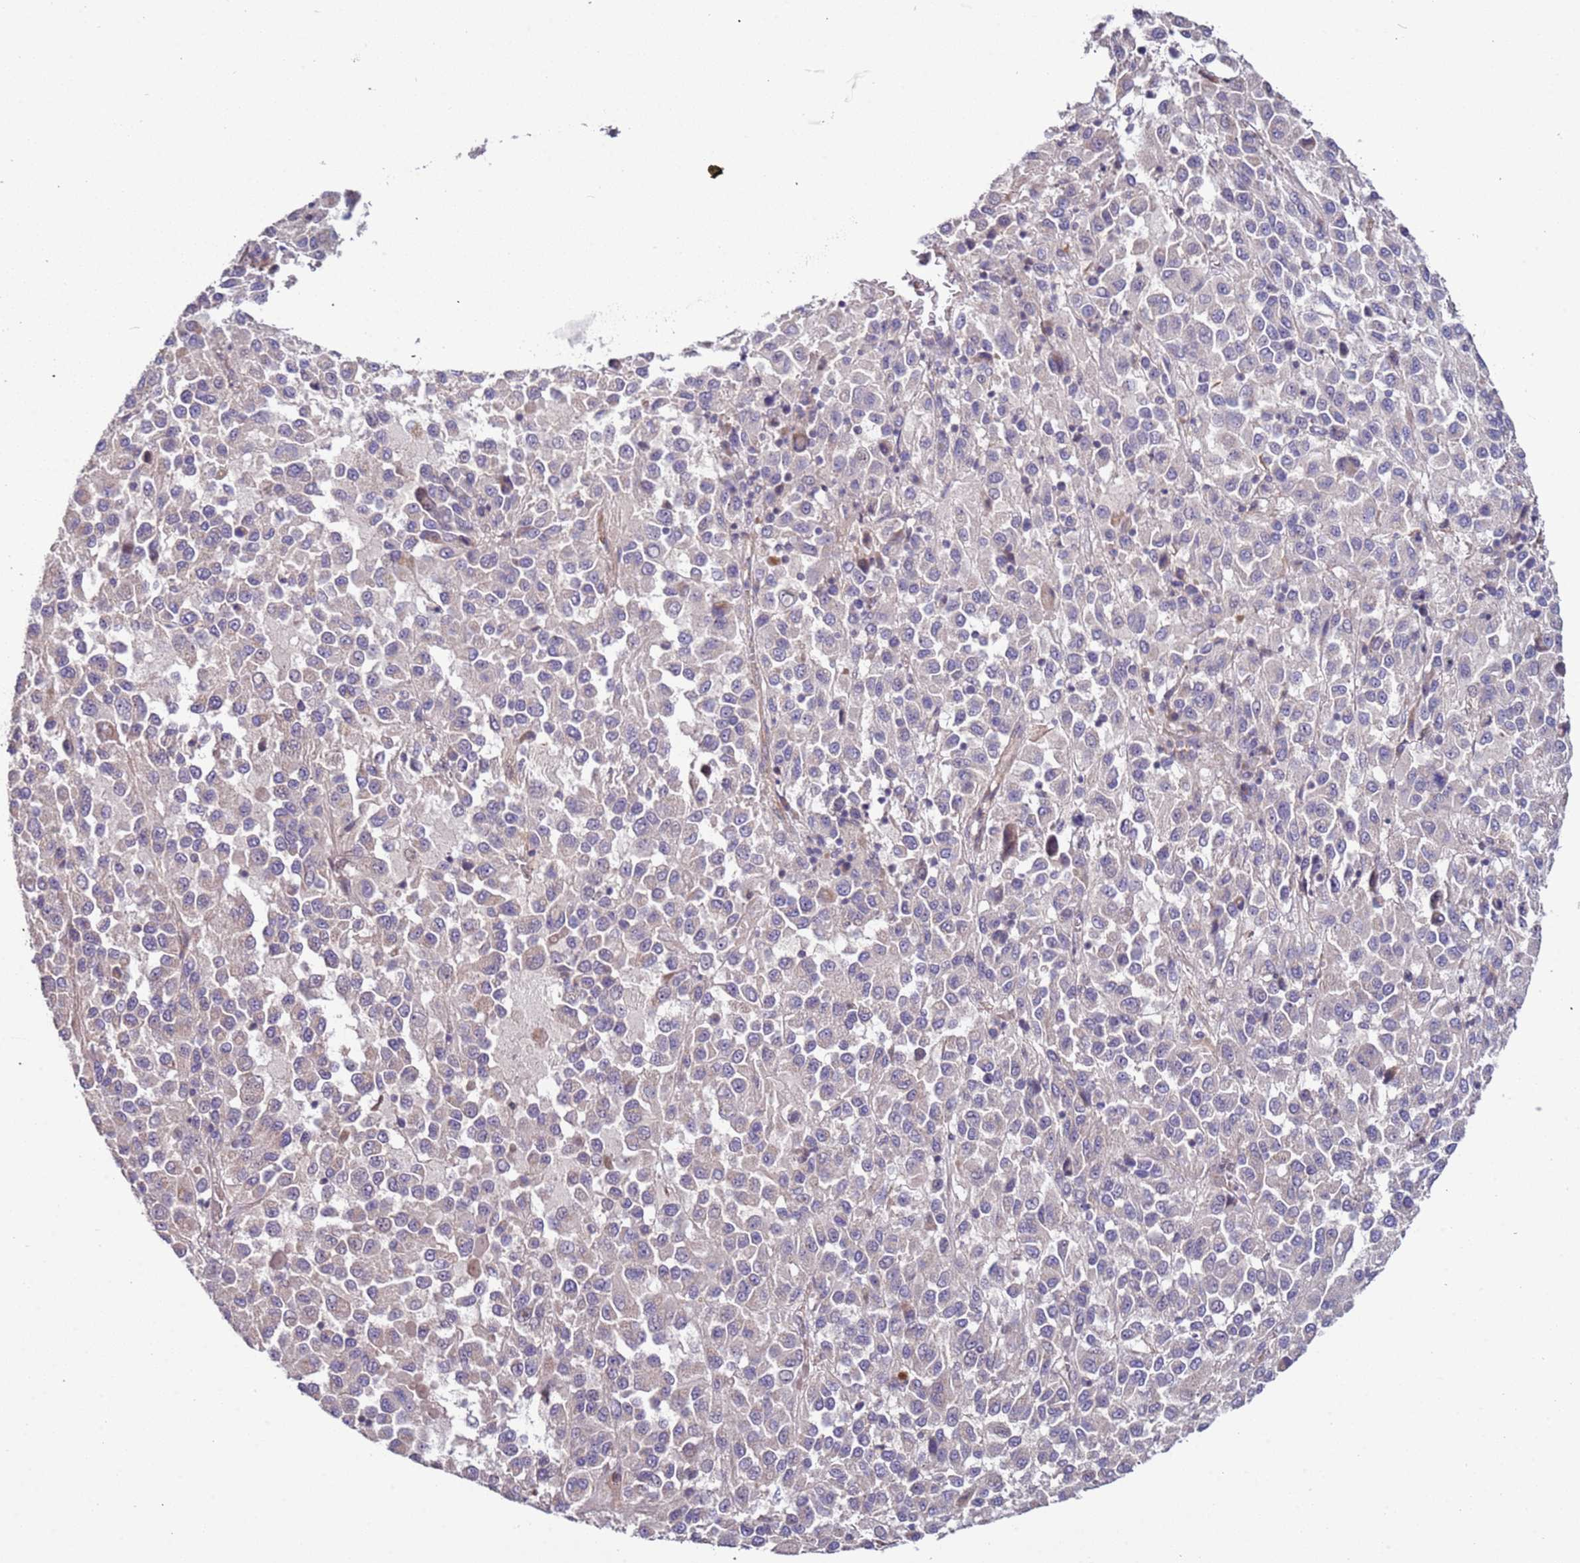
{"staining": {"intensity": "negative", "quantity": "none", "location": "none"}, "tissue": "melanoma", "cell_type": "Tumor cells", "image_type": "cancer", "snomed": [{"axis": "morphology", "description": "Malignant melanoma, Metastatic site"}, {"axis": "topography", "description": "Lung"}], "caption": "A histopathology image of human melanoma is negative for staining in tumor cells. (DAB immunohistochemistry, high magnification).", "gene": "LAMB4", "patient": {"sex": "male", "age": 64}}